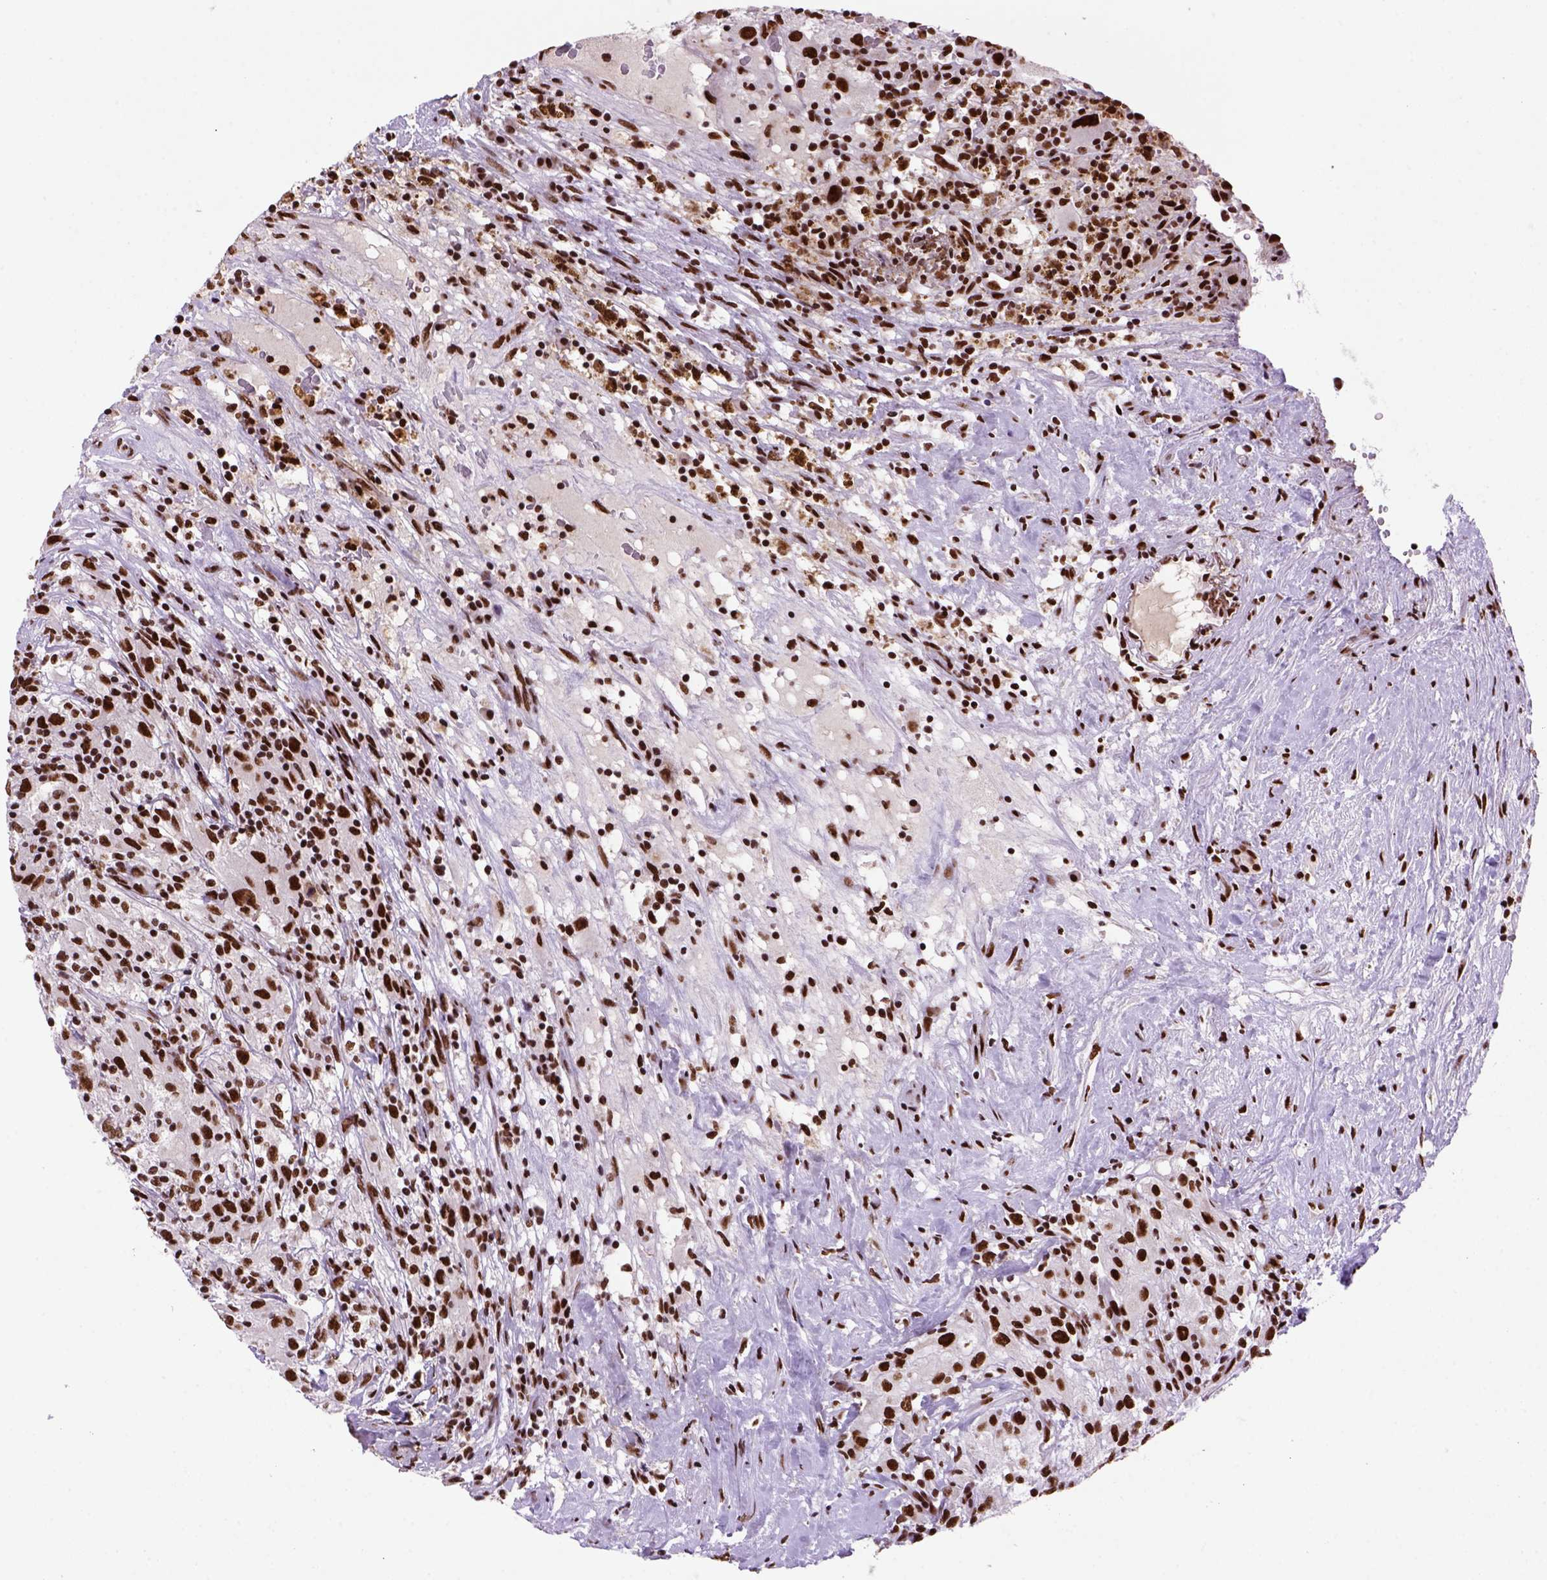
{"staining": {"intensity": "strong", "quantity": ">75%", "location": "nuclear"}, "tissue": "renal cancer", "cell_type": "Tumor cells", "image_type": "cancer", "snomed": [{"axis": "morphology", "description": "Adenocarcinoma, NOS"}, {"axis": "topography", "description": "Kidney"}], "caption": "This image reveals renal adenocarcinoma stained with immunohistochemistry (IHC) to label a protein in brown. The nuclear of tumor cells show strong positivity for the protein. Nuclei are counter-stained blue.", "gene": "NSMCE2", "patient": {"sex": "female", "age": 67}}